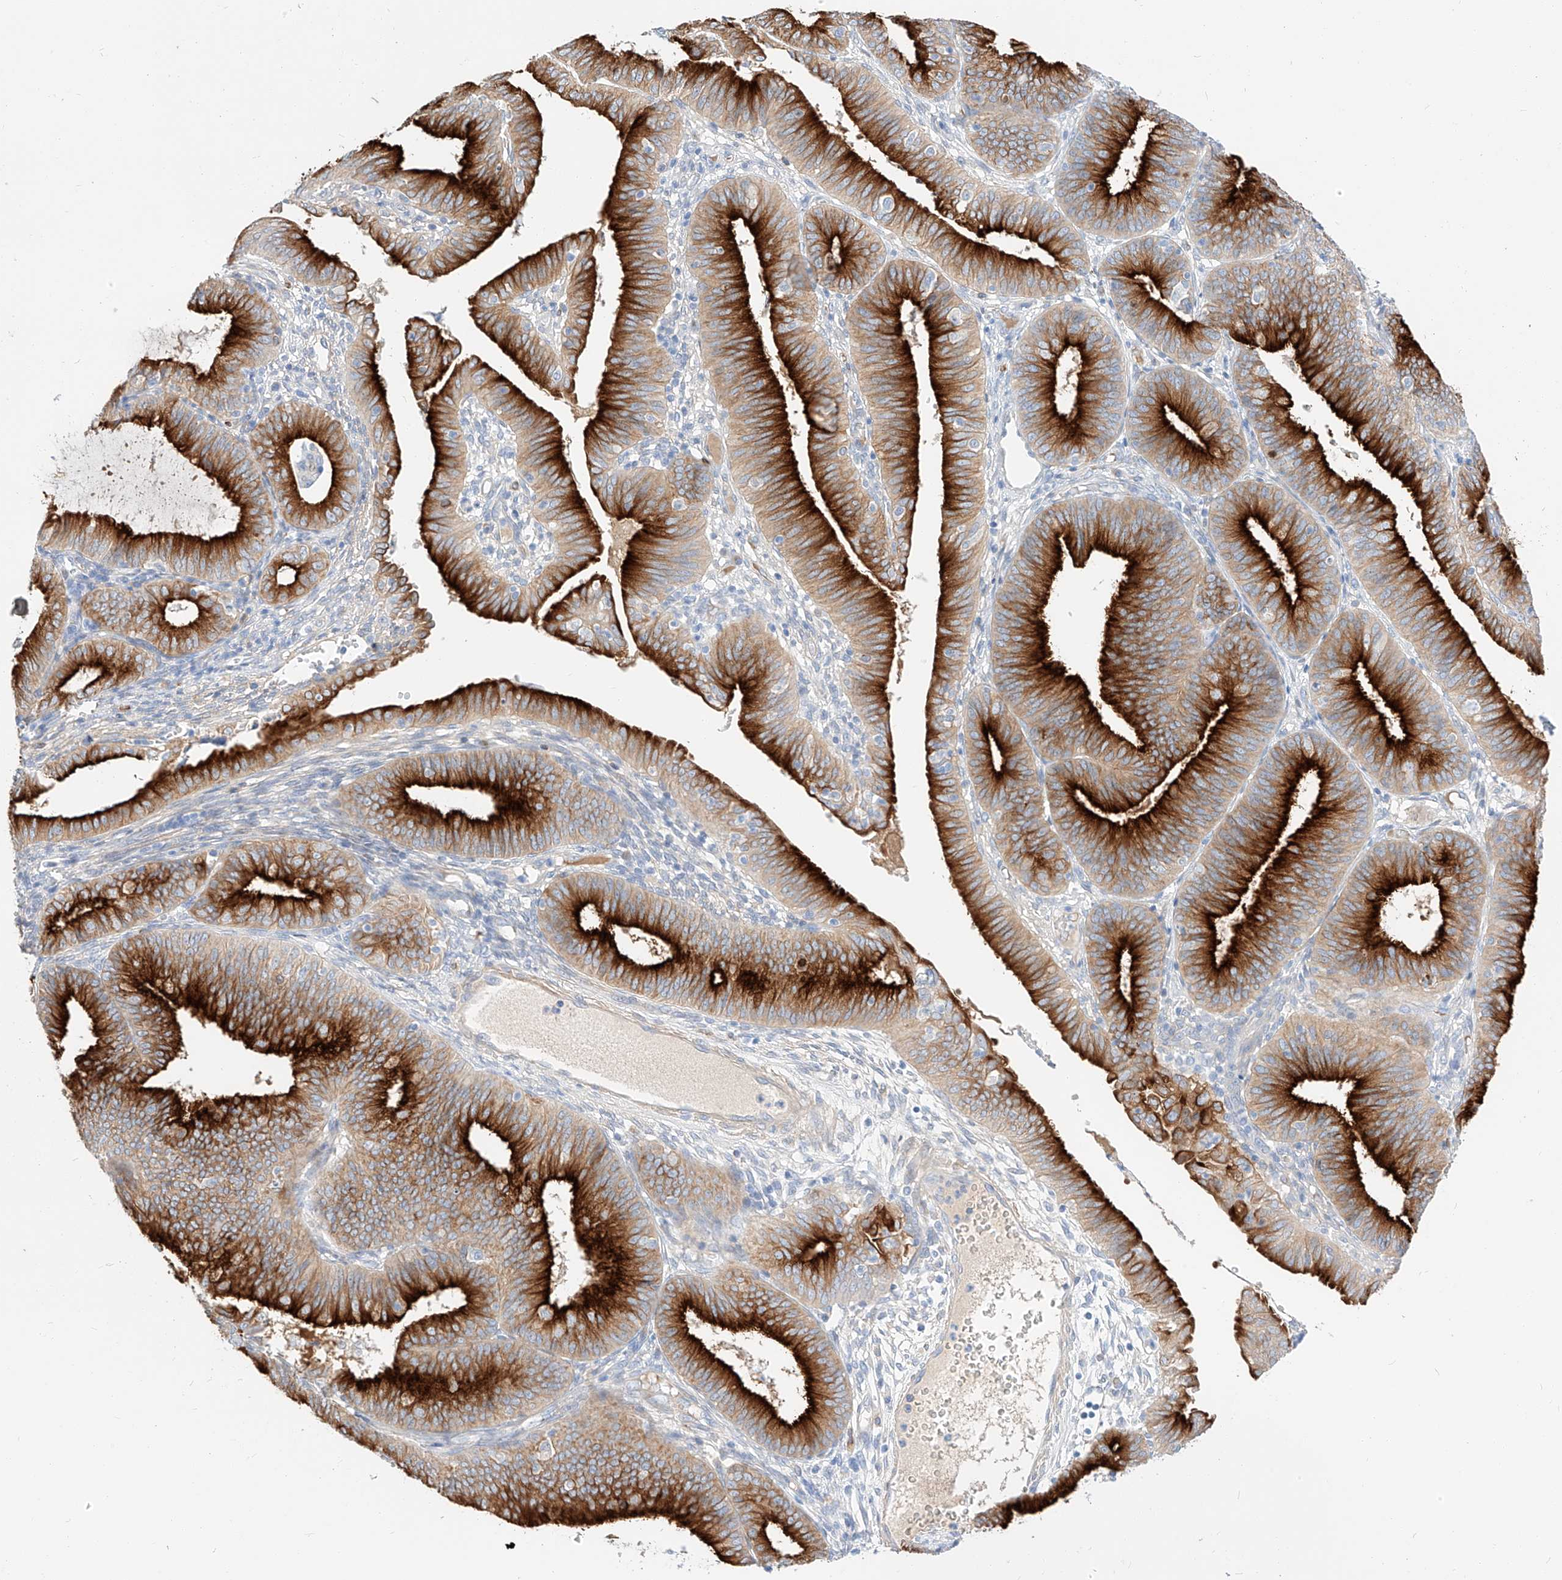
{"staining": {"intensity": "strong", "quantity": ">75%", "location": "cytoplasmic/membranous"}, "tissue": "endometrial cancer", "cell_type": "Tumor cells", "image_type": "cancer", "snomed": [{"axis": "morphology", "description": "Adenocarcinoma, NOS"}, {"axis": "topography", "description": "Endometrium"}], "caption": "A high-resolution histopathology image shows IHC staining of endometrial cancer, which reveals strong cytoplasmic/membranous positivity in approximately >75% of tumor cells.", "gene": "MAP7", "patient": {"sex": "female", "age": 51}}